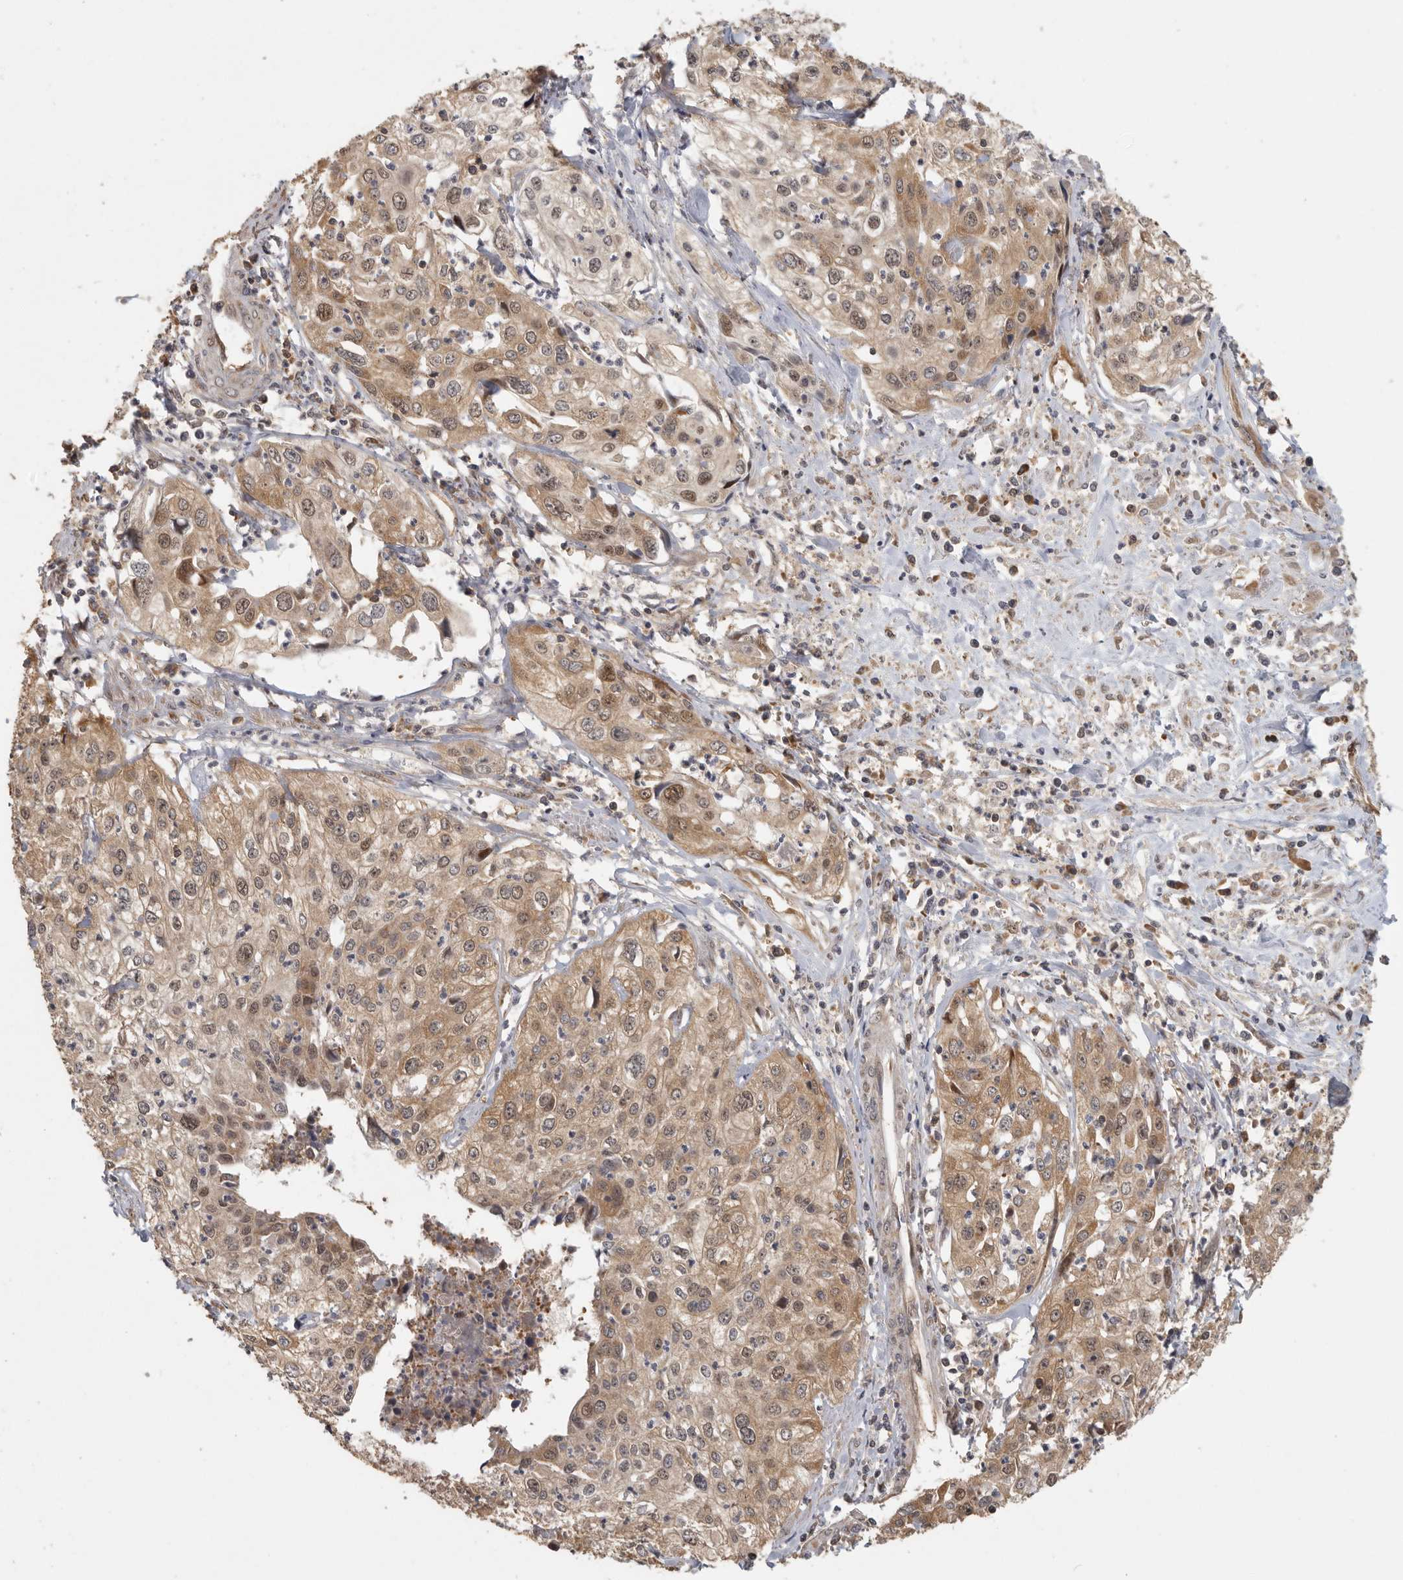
{"staining": {"intensity": "moderate", "quantity": ">75%", "location": "cytoplasmic/membranous,nuclear"}, "tissue": "cervical cancer", "cell_type": "Tumor cells", "image_type": "cancer", "snomed": [{"axis": "morphology", "description": "Squamous cell carcinoma, NOS"}, {"axis": "topography", "description": "Cervix"}], "caption": "This photomicrograph reveals cervical squamous cell carcinoma stained with immunohistochemistry (IHC) to label a protein in brown. The cytoplasmic/membranous and nuclear of tumor cells show moderate positivity for the protein. Nuclei are counter-stained blue.", "gene": "CCT8", "patient": {"sex": "female", "age": 31}}